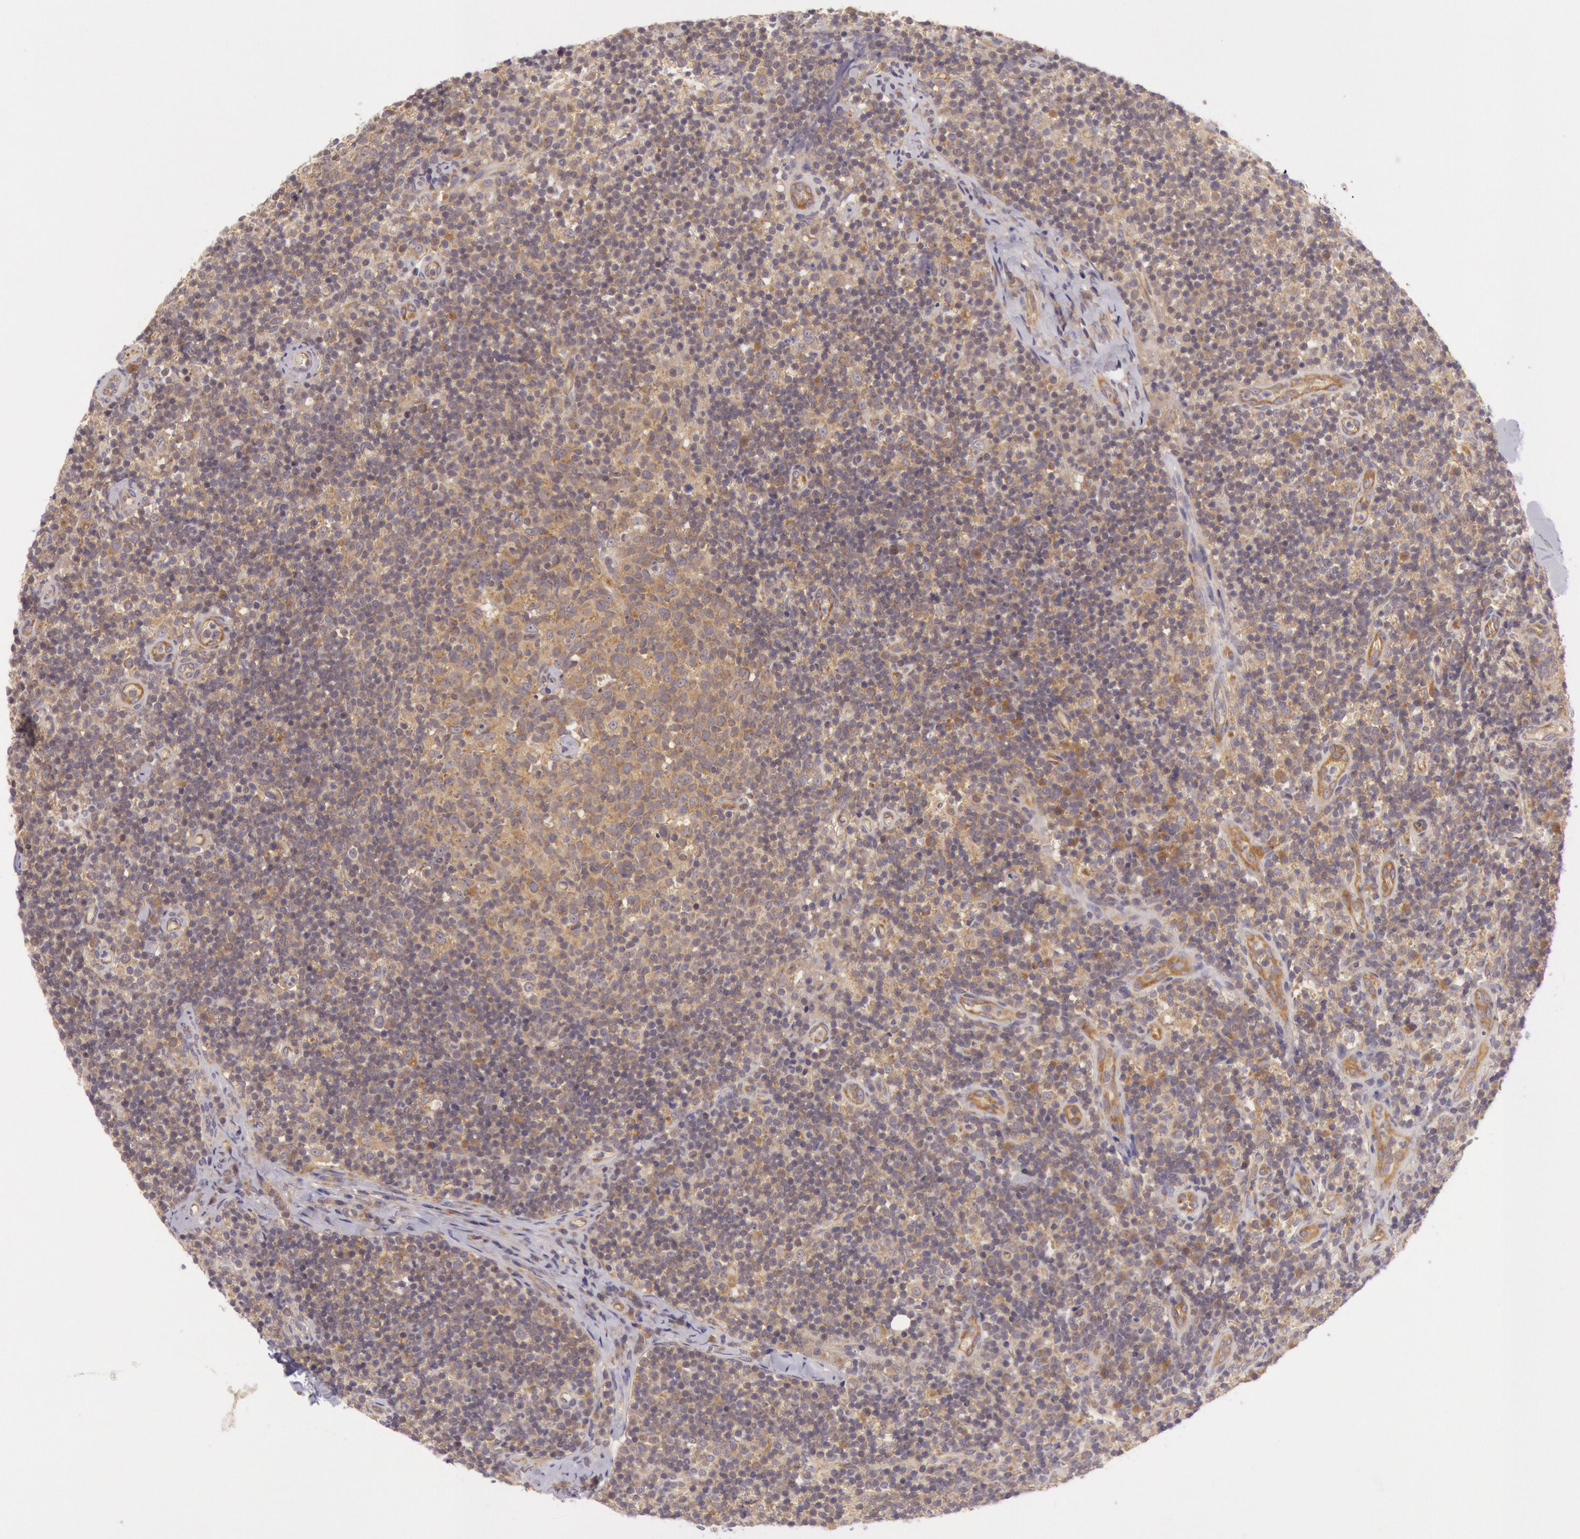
{"staining": {"intensity": "moderate", "quantity": "25%-75%", "location": "cytoplasmic/membranous"}, "tissue": "lymph node", "cell_type": "Germinal center cells", "image_type": "normal", "snomed": [{"axis": "morphology", "description": "Normal tissue, NOS"}, {"axis": "morphology", "description": "Inflammation, NOS"}, {"axis": "topography", "description": "Lymph node"}], "caption": "Immunohistochemistry (IHC) micrograph of unremarkable lymph node: lymph node stained using immunohistochemistry displays medium levels of moderate protein expression localized specifically in the cytoplasmic/membranous of germinal center cells, appearing as a cytoplasmic/membranous brown color.", "gene": "CHUK", "patient": {"sex": "male", "age": 46}}